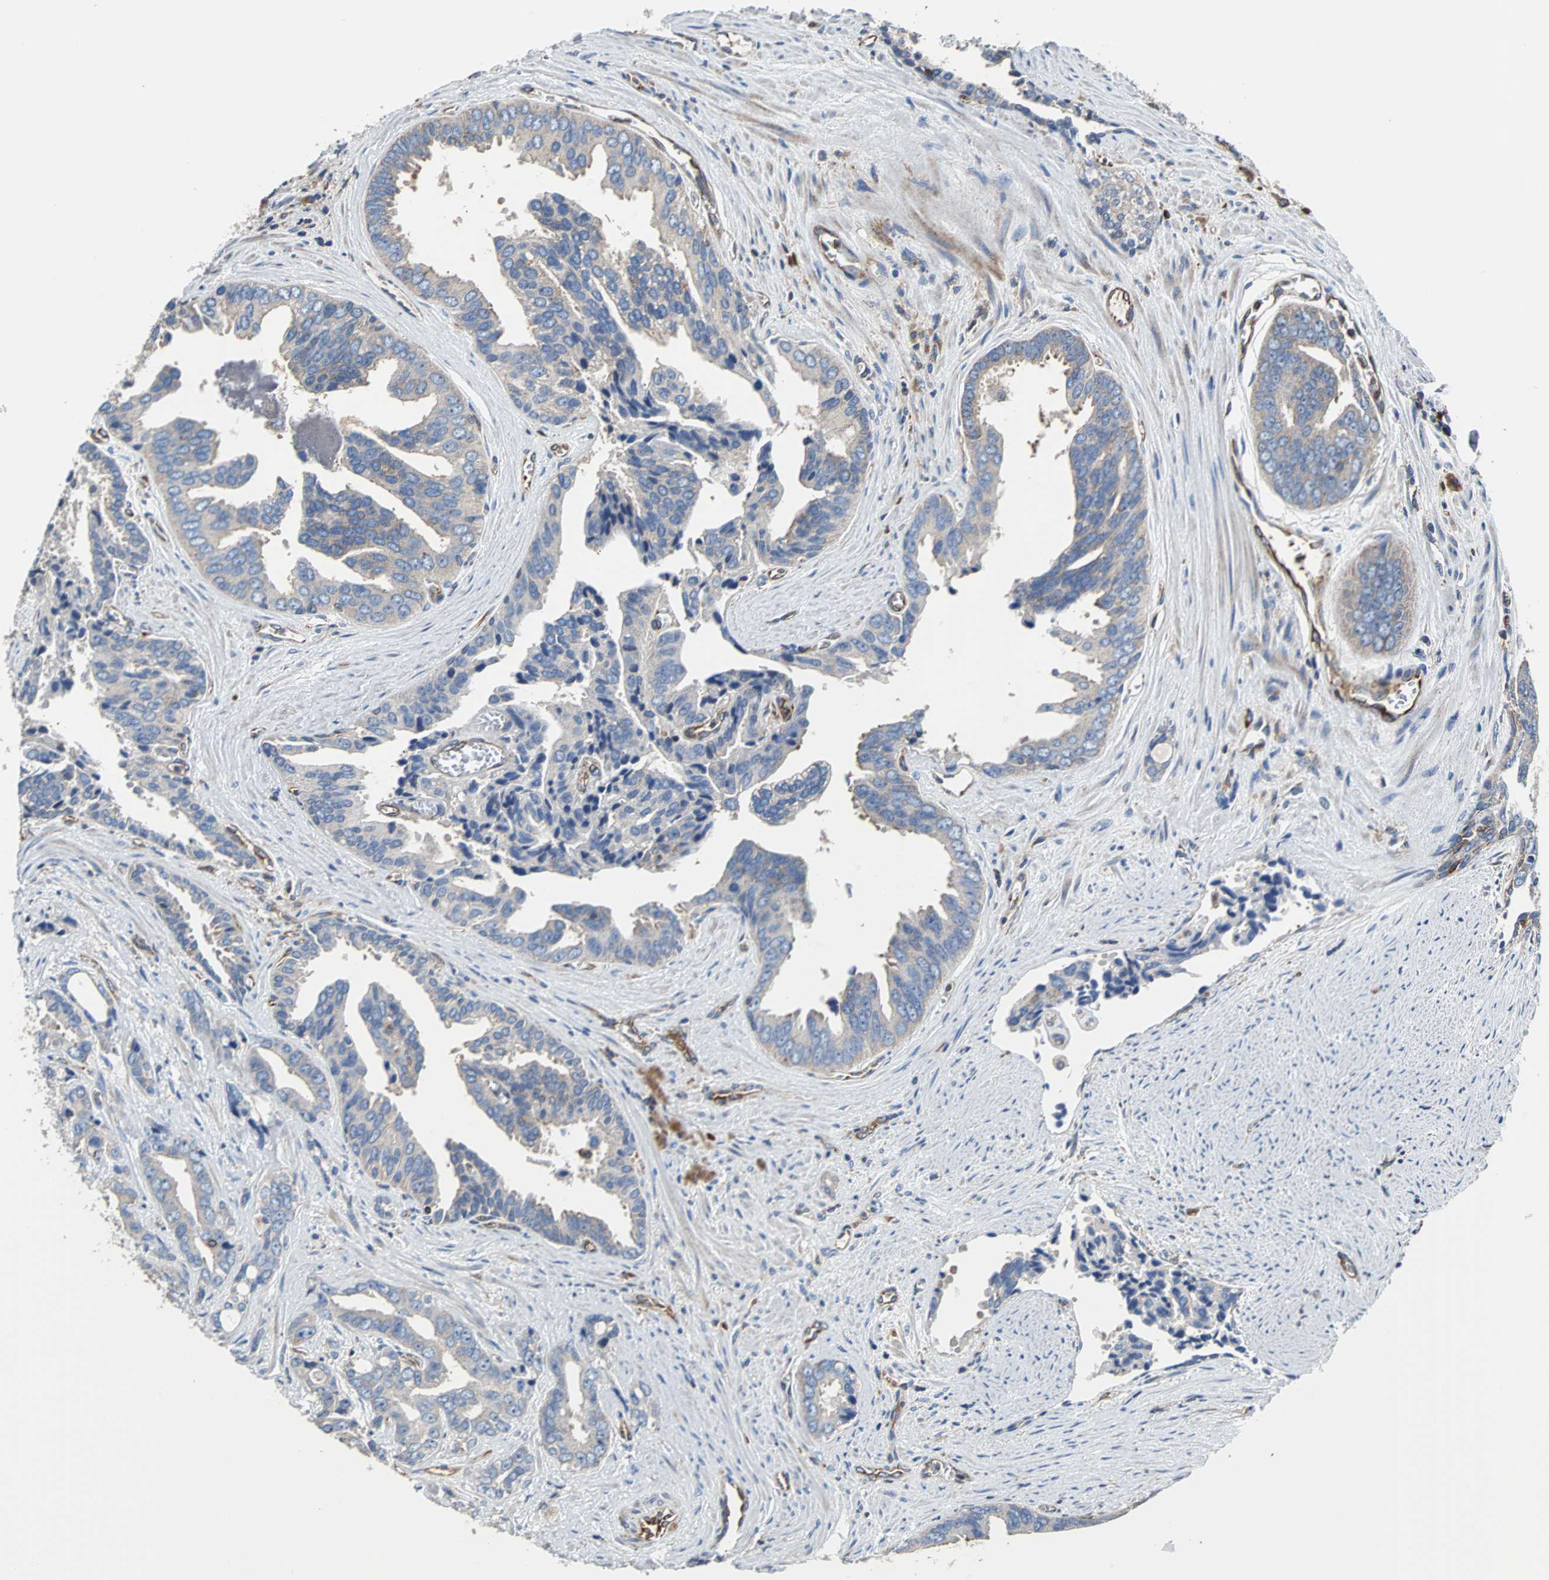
{"staining": {"intensity": "weak", "quantity": ">75%", "location": "cytoplasmic/membranous"}, "tissue": "prostate cancer", "cell_type": "Tumor cells", "image_type": "cancer", "snomed": [{"axis": "morphology", "description": "Adenocarcinoma, High grade"}, {"axis": "topography", "description": "Prostate"}], "caption": "This is an image of immunohistochemistry (IHC) staining of prostate cancer, which shows weak positivity in the cytoplasmic/membranous of tumor cells.", "gene": "PLCG2", "patient": {"sex": "male", "age": 67}}